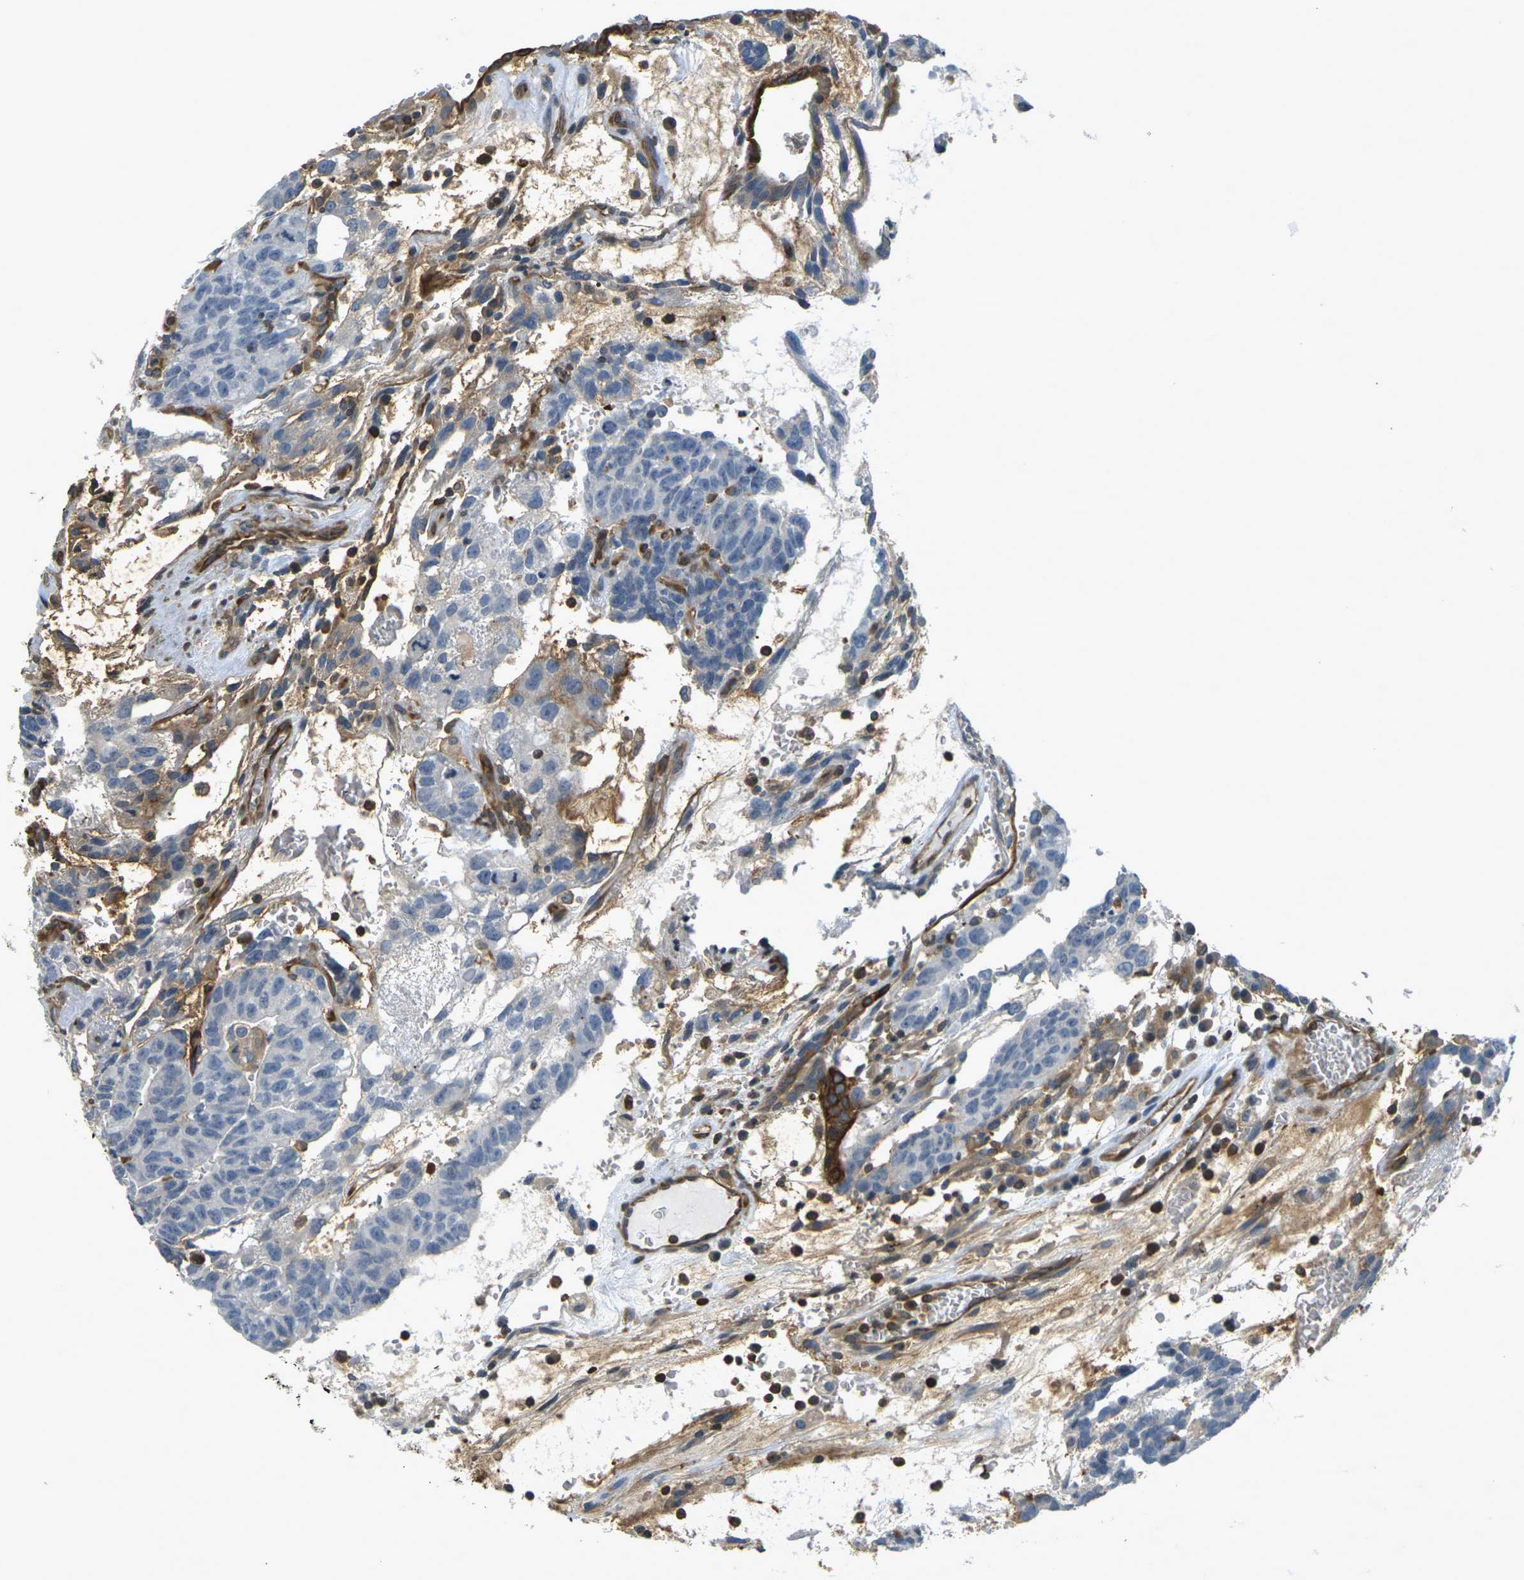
{"staining": {"intensity": "negative", "quantity": "none", "location": "none"}, "tissue": "testis cancer", "cell_type": "Tumor cells", "image_type": "cancer", "snomed": [{"axis": "morphology", "description": "Seminoma, NOS"}, {"axis": "morphology", "description": "Carcinoma, Embryonal, NOS"}, {"axis": "topography", "description": "Testis"}], "caption": "High magnification brightfield microscopy of testis cancer (seminoma) stained with DAB (3,3'-diaminobenzidine) (brown) and counterstained with hematoxylin (blue): tumor cells show no significant expression. (DAB immunohistochemistry (IHC), high magnification).", "gene": "CAST", "patient": {"sex": "male", "age": 52}}